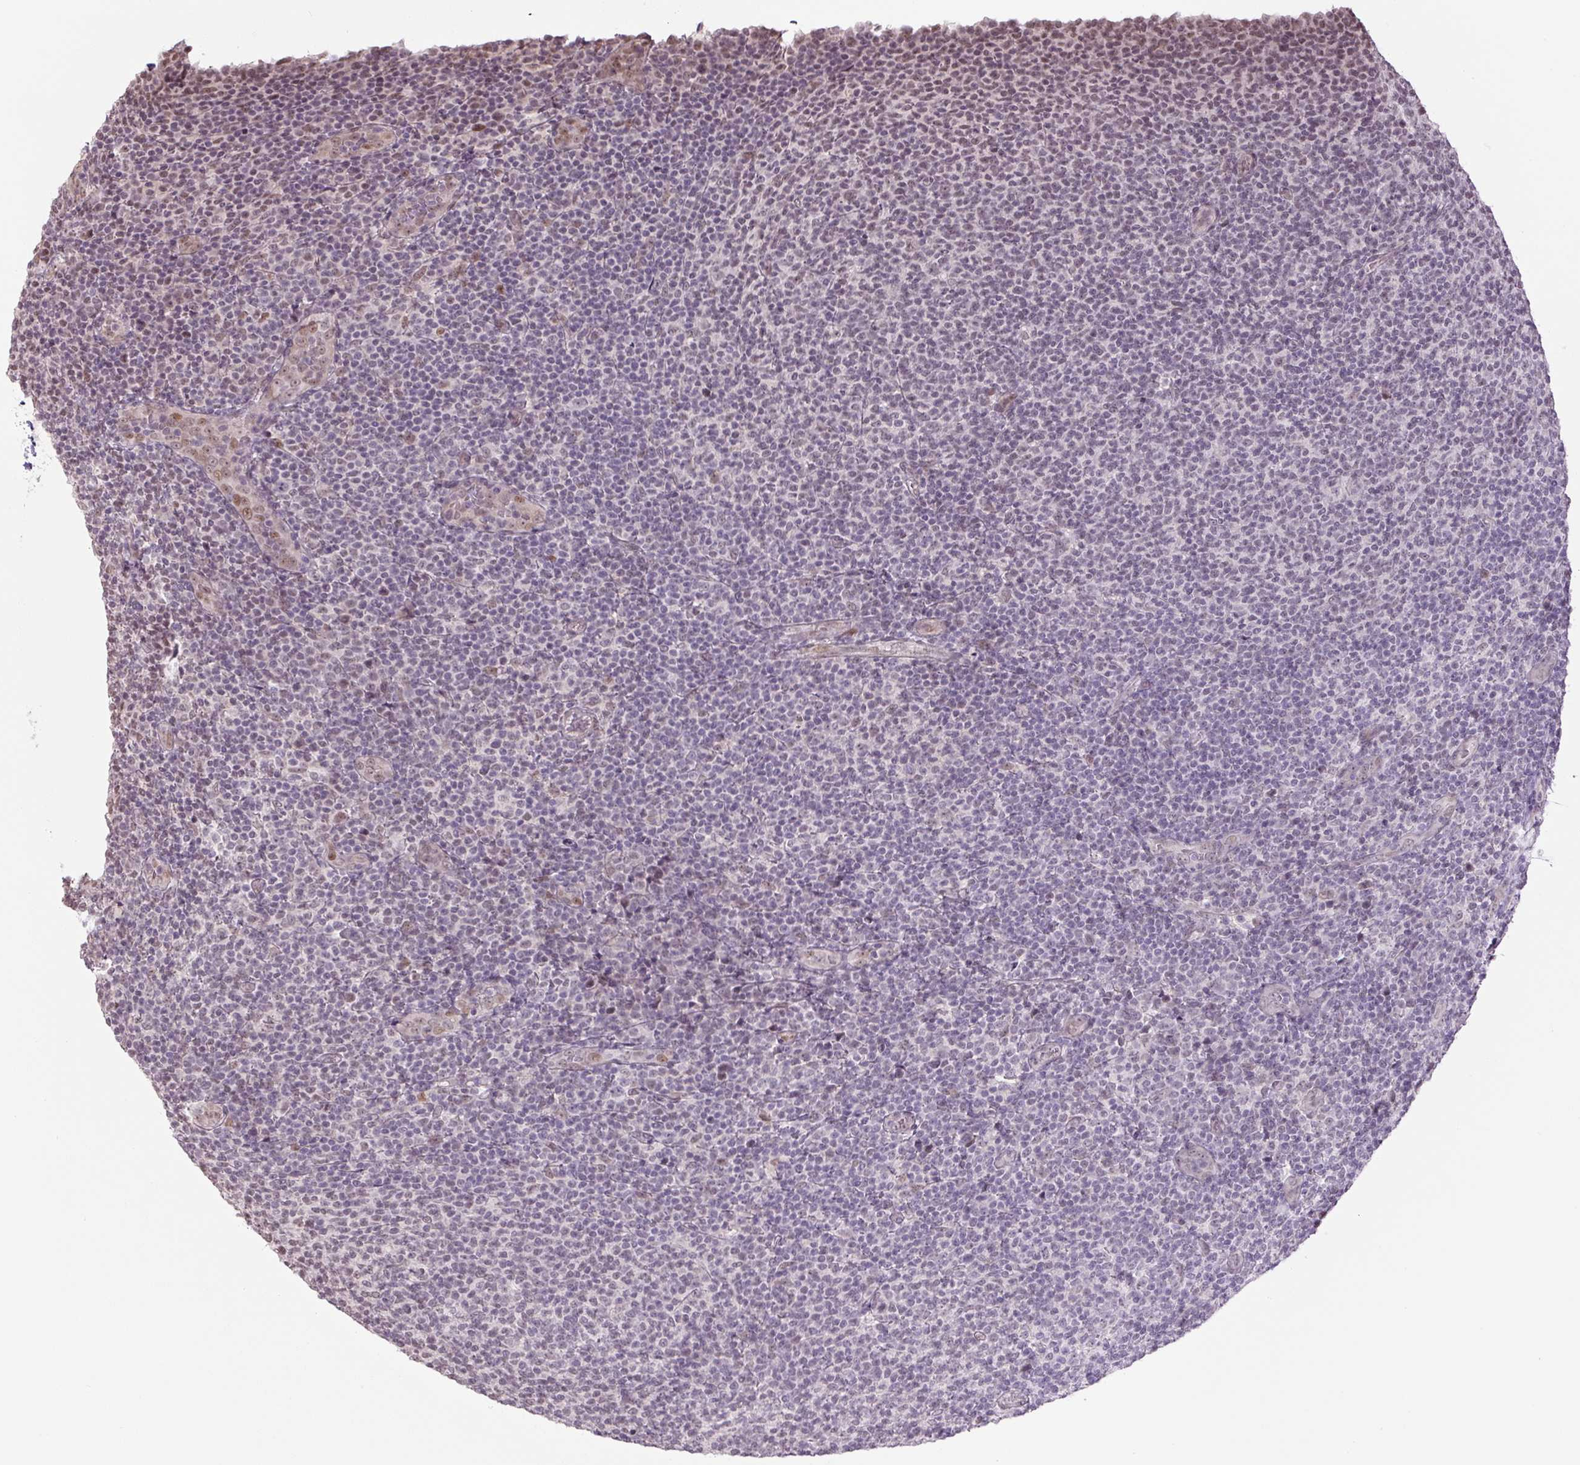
{"staining": {"intensity": "moderate", "quantity": "<25%", "location": "nuclear"}, "tissue": "lymphoma", "cell_type": "Tumor cells", "image_type": "cancer", "snomed": [{"axis": "morphology", "description": "Malignant lymphoma, non-Hodgkin's type, Low grade"}, {"axis": "topography", "description": "Lymph node"}], "caption": "A brown stain shows moderate nuclear expression of a protein in human low-grade malignant lymphoma, non-Hodgkin's type tumor cells.", "gene": "TCFL5", "patient": {"sex": "male", "age": 66}}